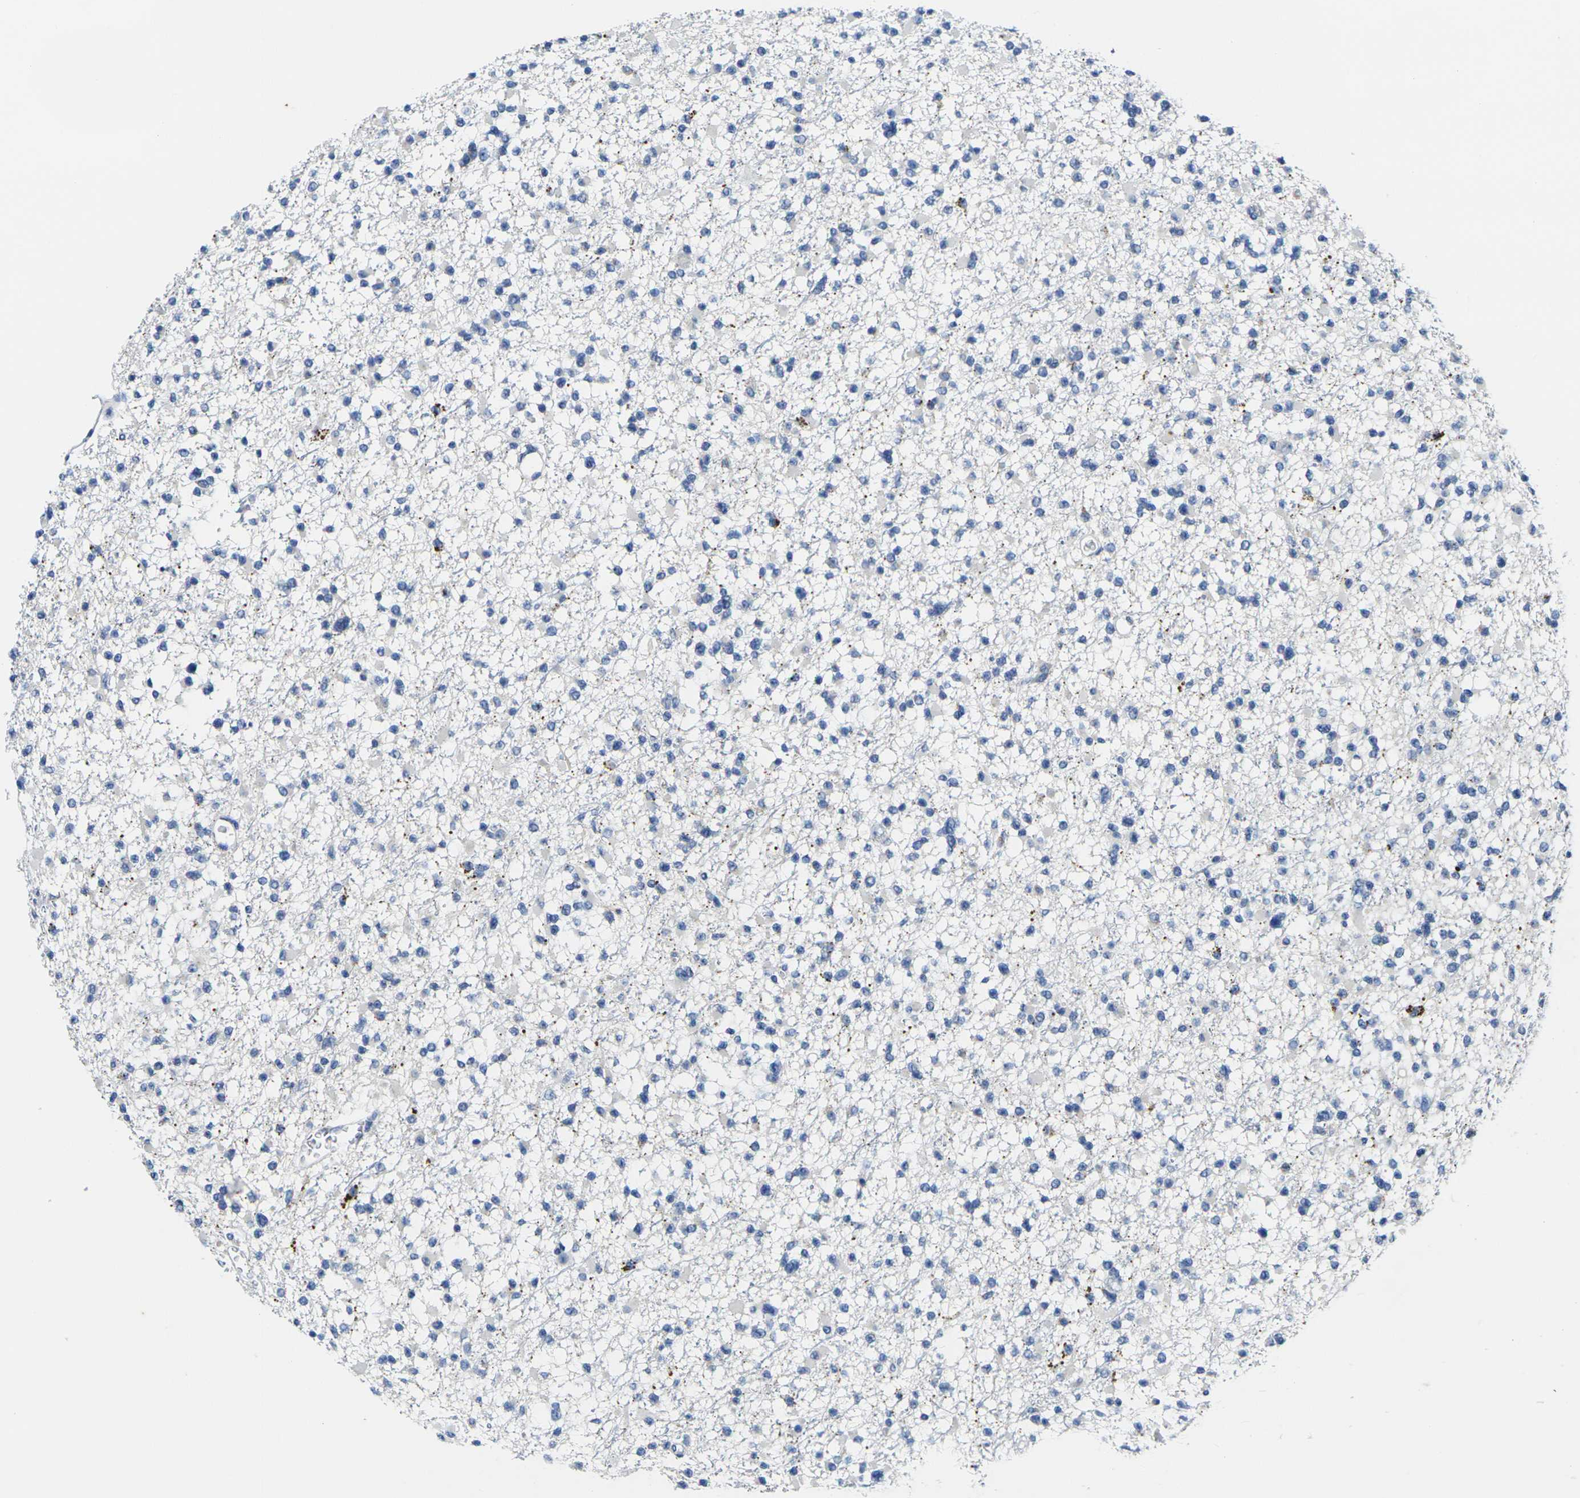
{"staining": {"intensity": "negative", "quantity": "none", "location": "none"}, "tissue": "glioma", "cell_type": "Tumor cells", "image_type": "cancer", "snomed": [{"axis": "morphology", "description": "Glioma, malignant, Low grade"}, {"axis": "topography", "description": "Brain"}], "caption": "Malignant glioma (low-grade) stained for a protein using IHC exhibits no staining tumor cells.", "gene": "CRK", "patient": {"sex": "female", "age": 22}}